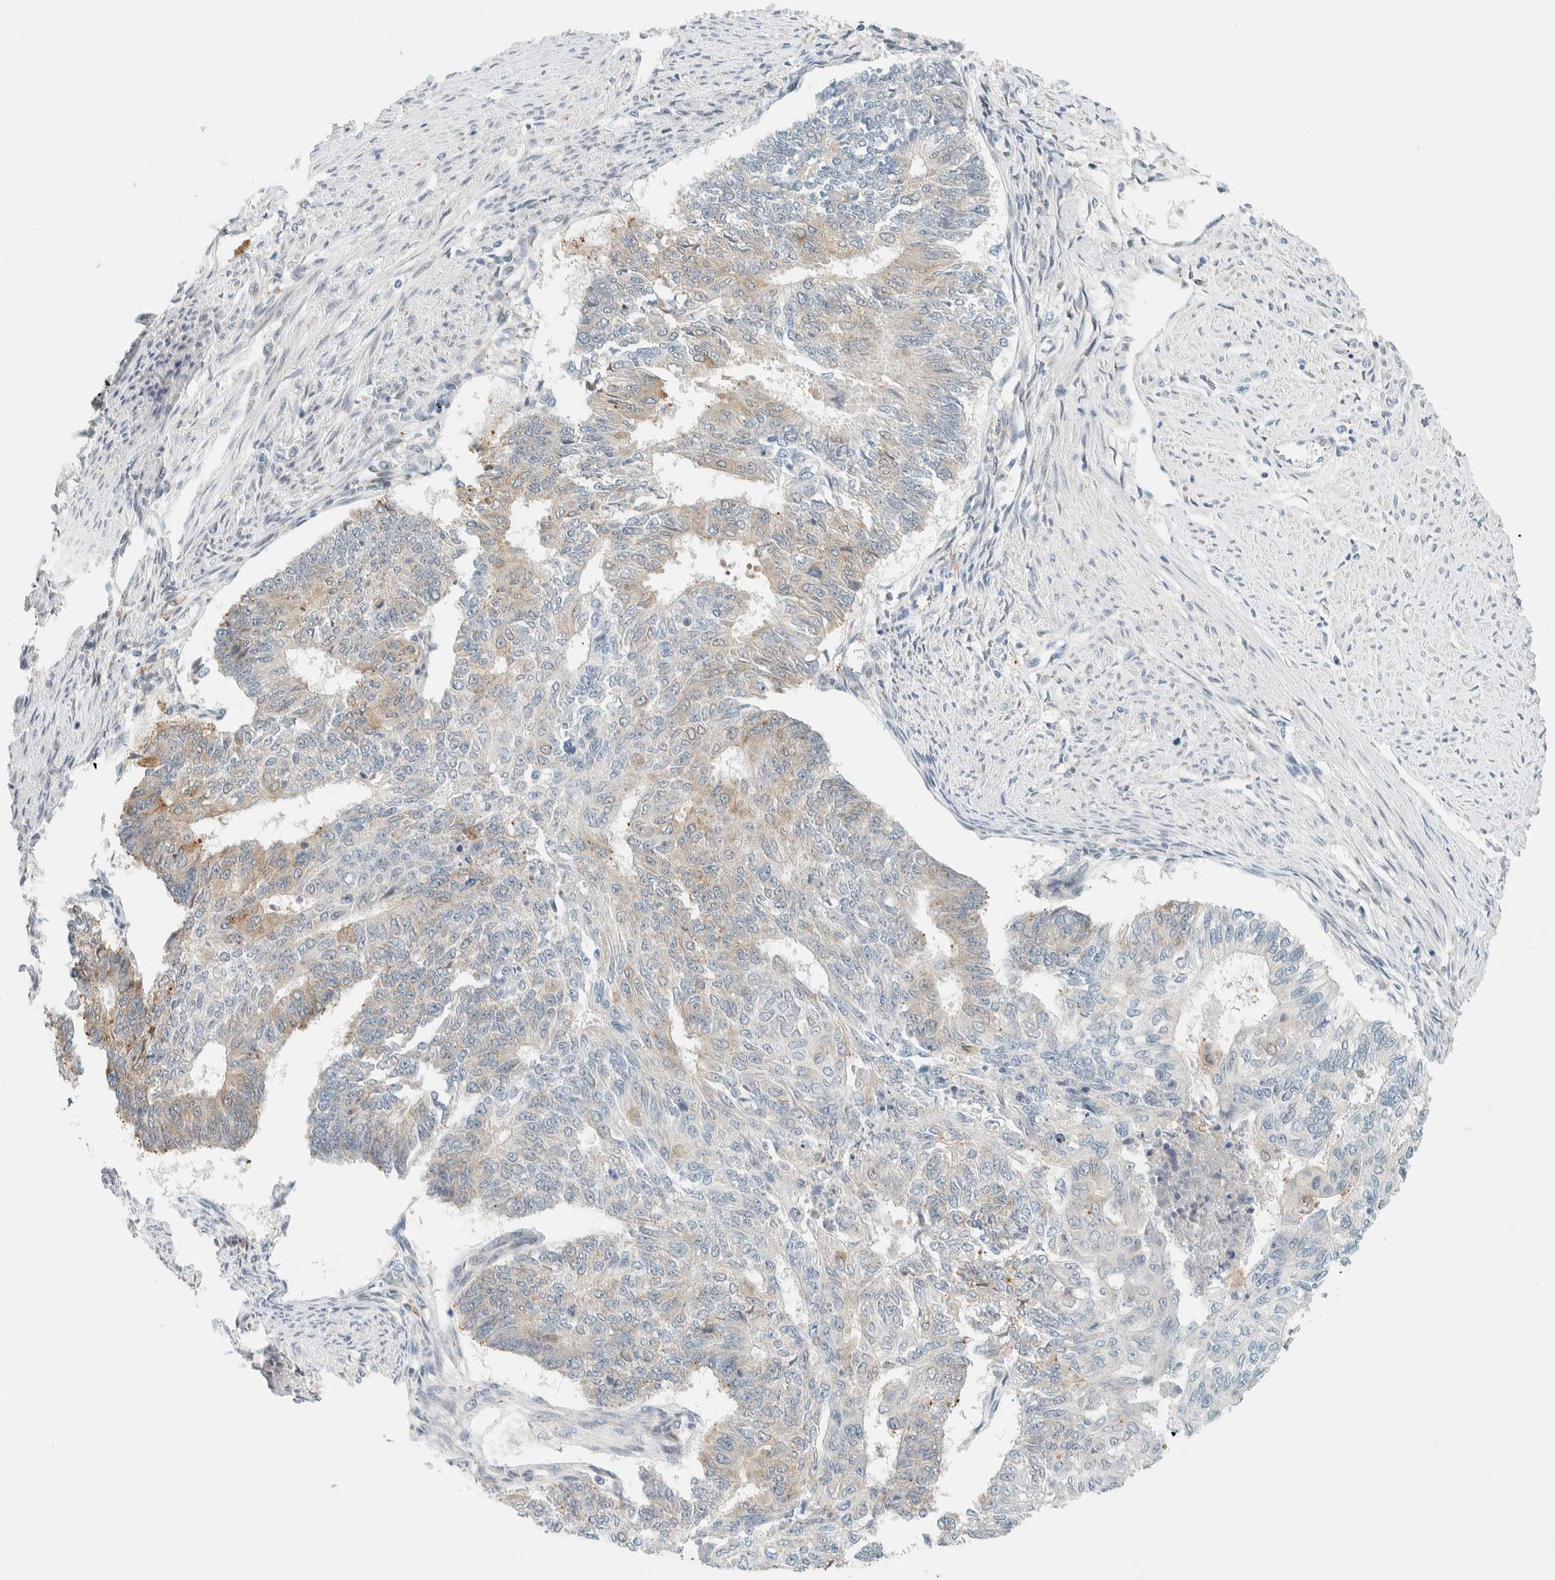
{"staining": {"intensity": "weak", "quantity": "25%-75%", "location": "cytoplasmic/membranous"}, "tissue": "endometrial cancer", "cell_type": "Tumor cells", "image_type": "cancer", "snomed": [{"axis": "morphology", "description": "Adenocarcinoma, NOS"}, {"axis": "topography", "description": "Endometrium"}], "caption": "Protein staining of endometrial cancer (adenocarcinoma) tissue demonstrates weak cytoplasmic/membranous expression in approximately 25%-75% of tumor cells.", "gene": "SUMF2", "patient": {"sex": "female", "age": 32}}